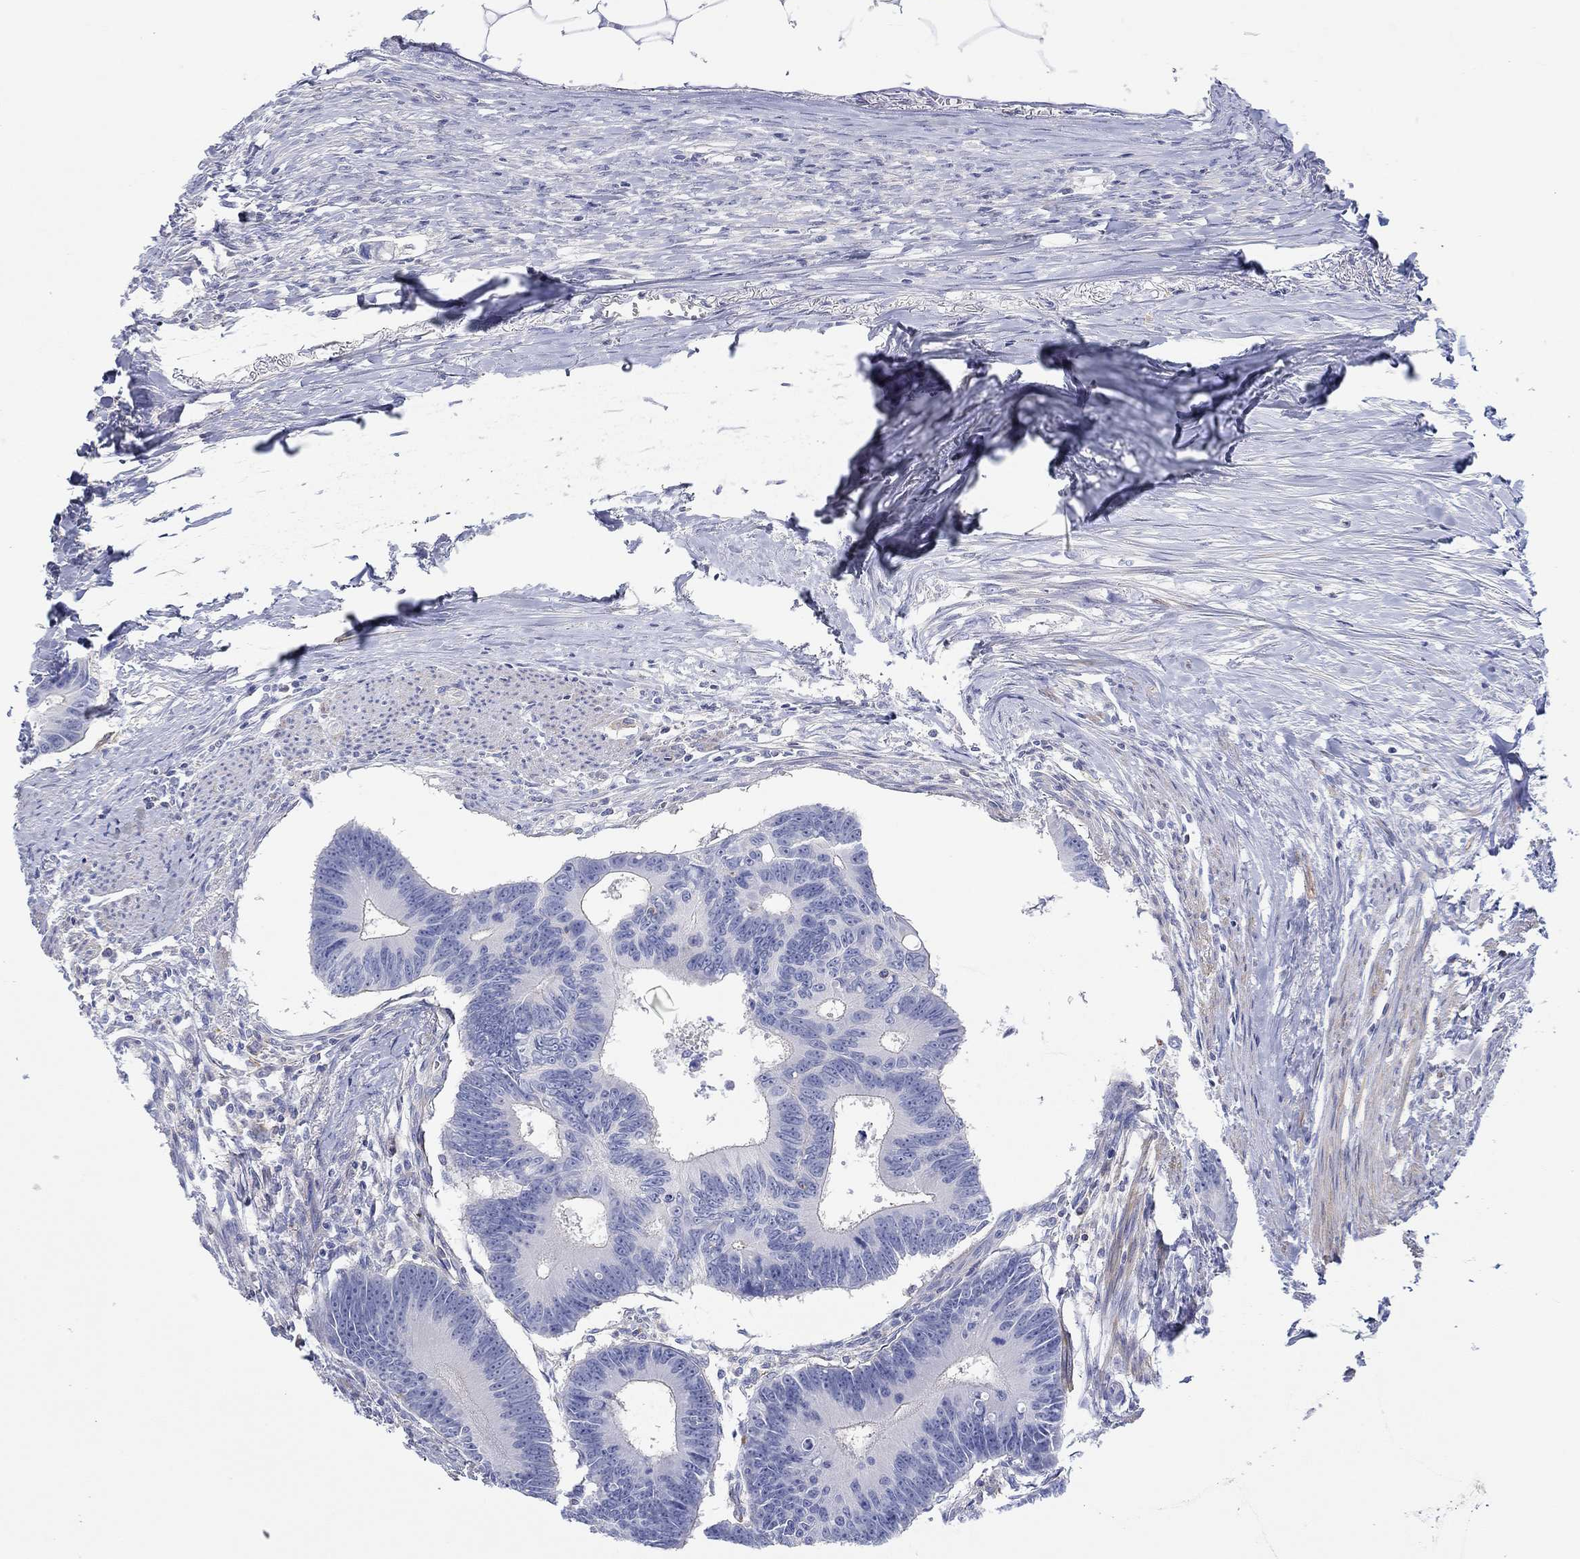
{"staining": {"intensity": "negative", "quantity": "none", "location": "none"}, "tissue": "colorectal cancer", "cell_type": "Tumor cells", "image_type": "cancer", "snomed": [{"axis": "morphology", "description": "Adenocarcinoma, NOS"}, {"axis": "topography", "description": "Colon"}], "caption": "Histopathology image shows no significant protein staining in tumor cells of colorectal cancer (adenocarcinoma).", "gene": "PPIL6", "patient": {"sex": "male", "age": 70}}